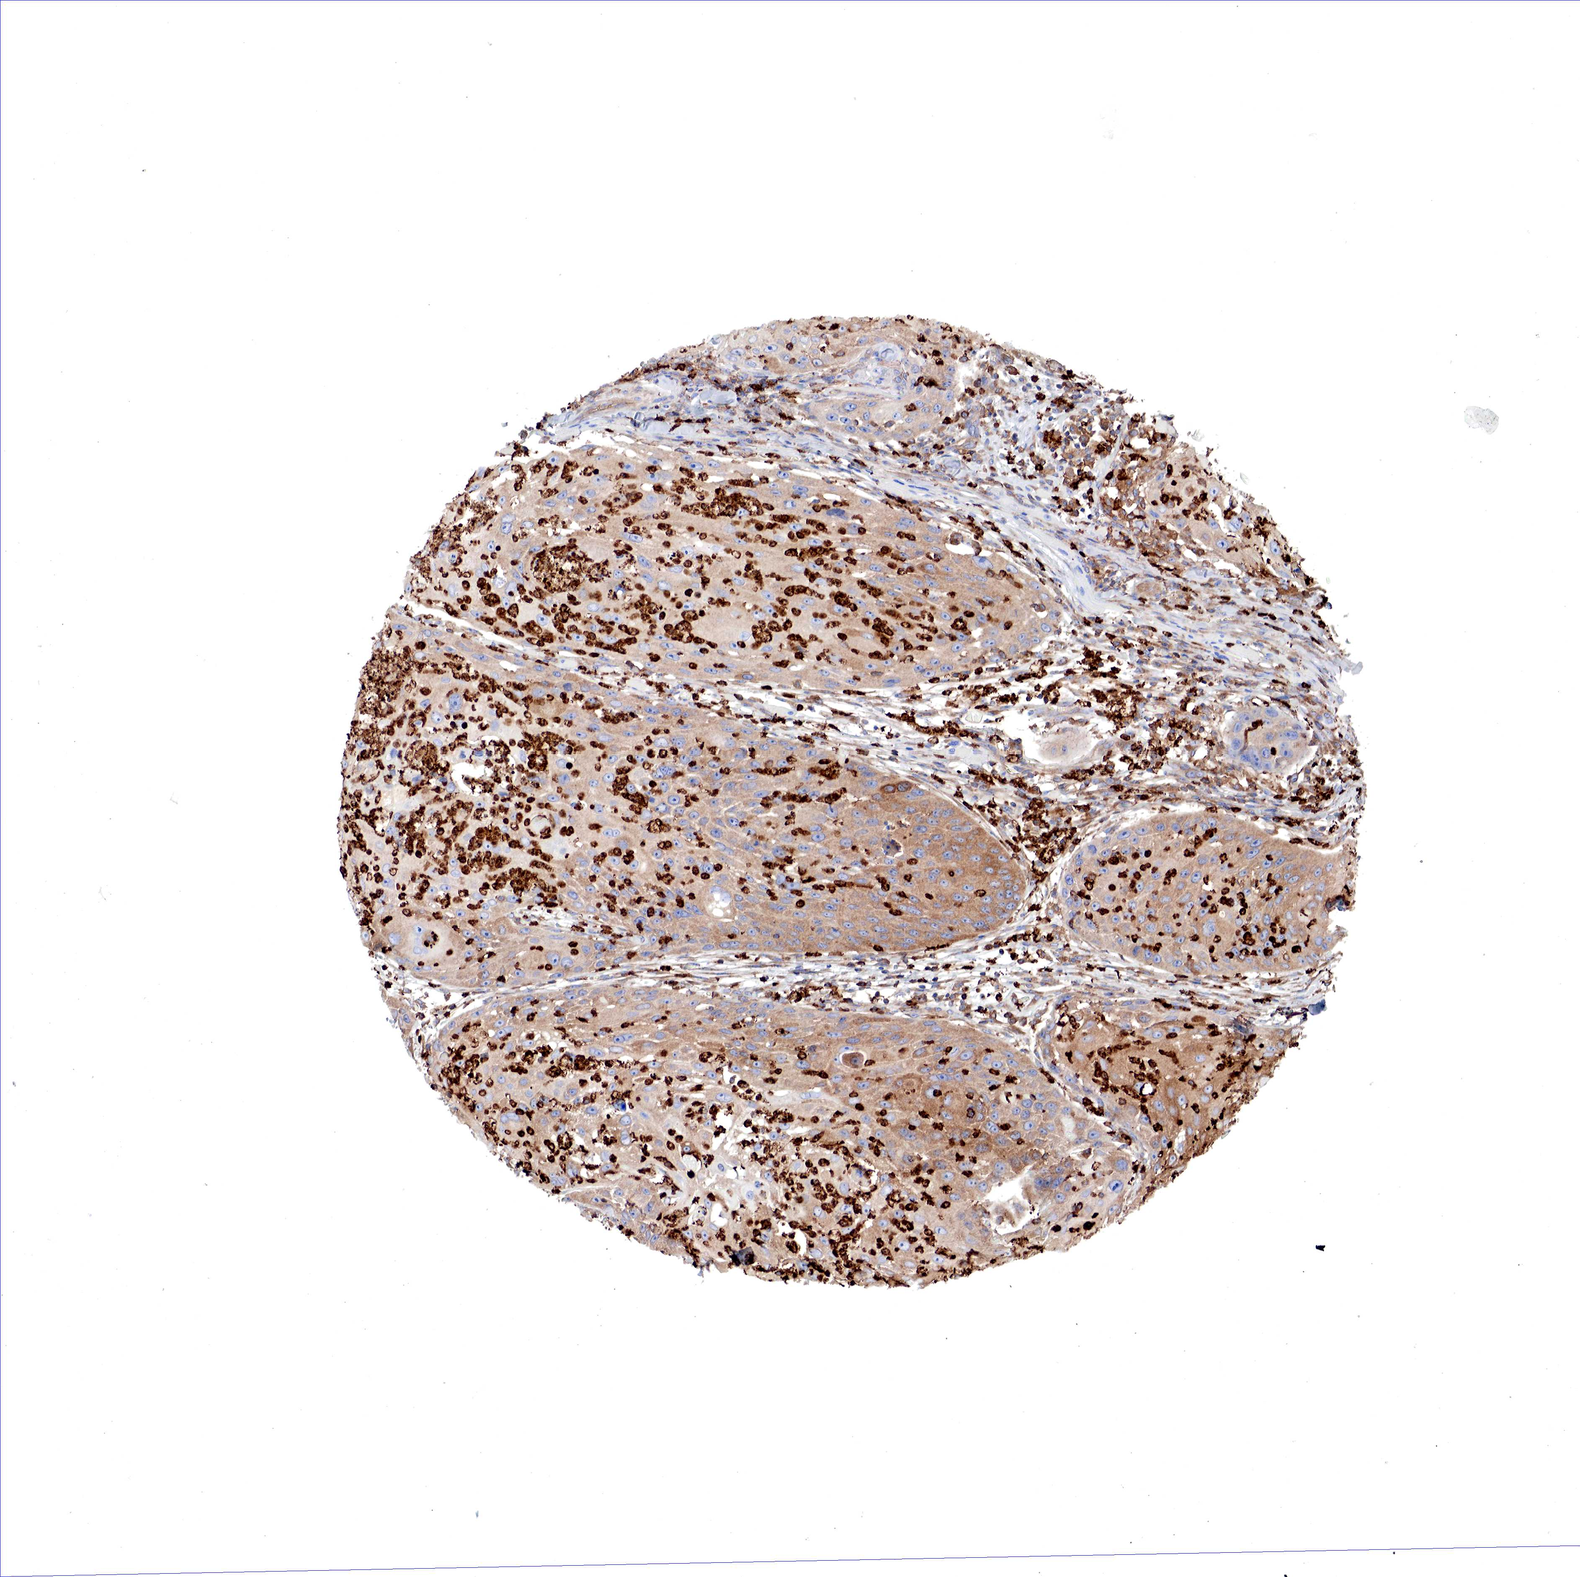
{"staining": {"intensity": "weak", "quantity": ">75%", "location": "cytoplasmic/membranous"}, "tissue": "head and neck cancer", "cell_type": "Tumor cells", "image_type": "cancer", "snomed": [{"axis": "morphology", "description": "Squamous cell carcinoma, NOS"}, {"axis": "topography", "description": "Head-Neck"}], "caption": "Immunohistochemistry (IHC) of head and neck cancer exhibits low levels of weak cytoplasmic/membranous staining in about >75% of tumor cells. The protein of interest is shown in brown color, while the nuclei are stained blue.", "gene": "G6PD", "patient": {"sex": "male", "age": 64}}